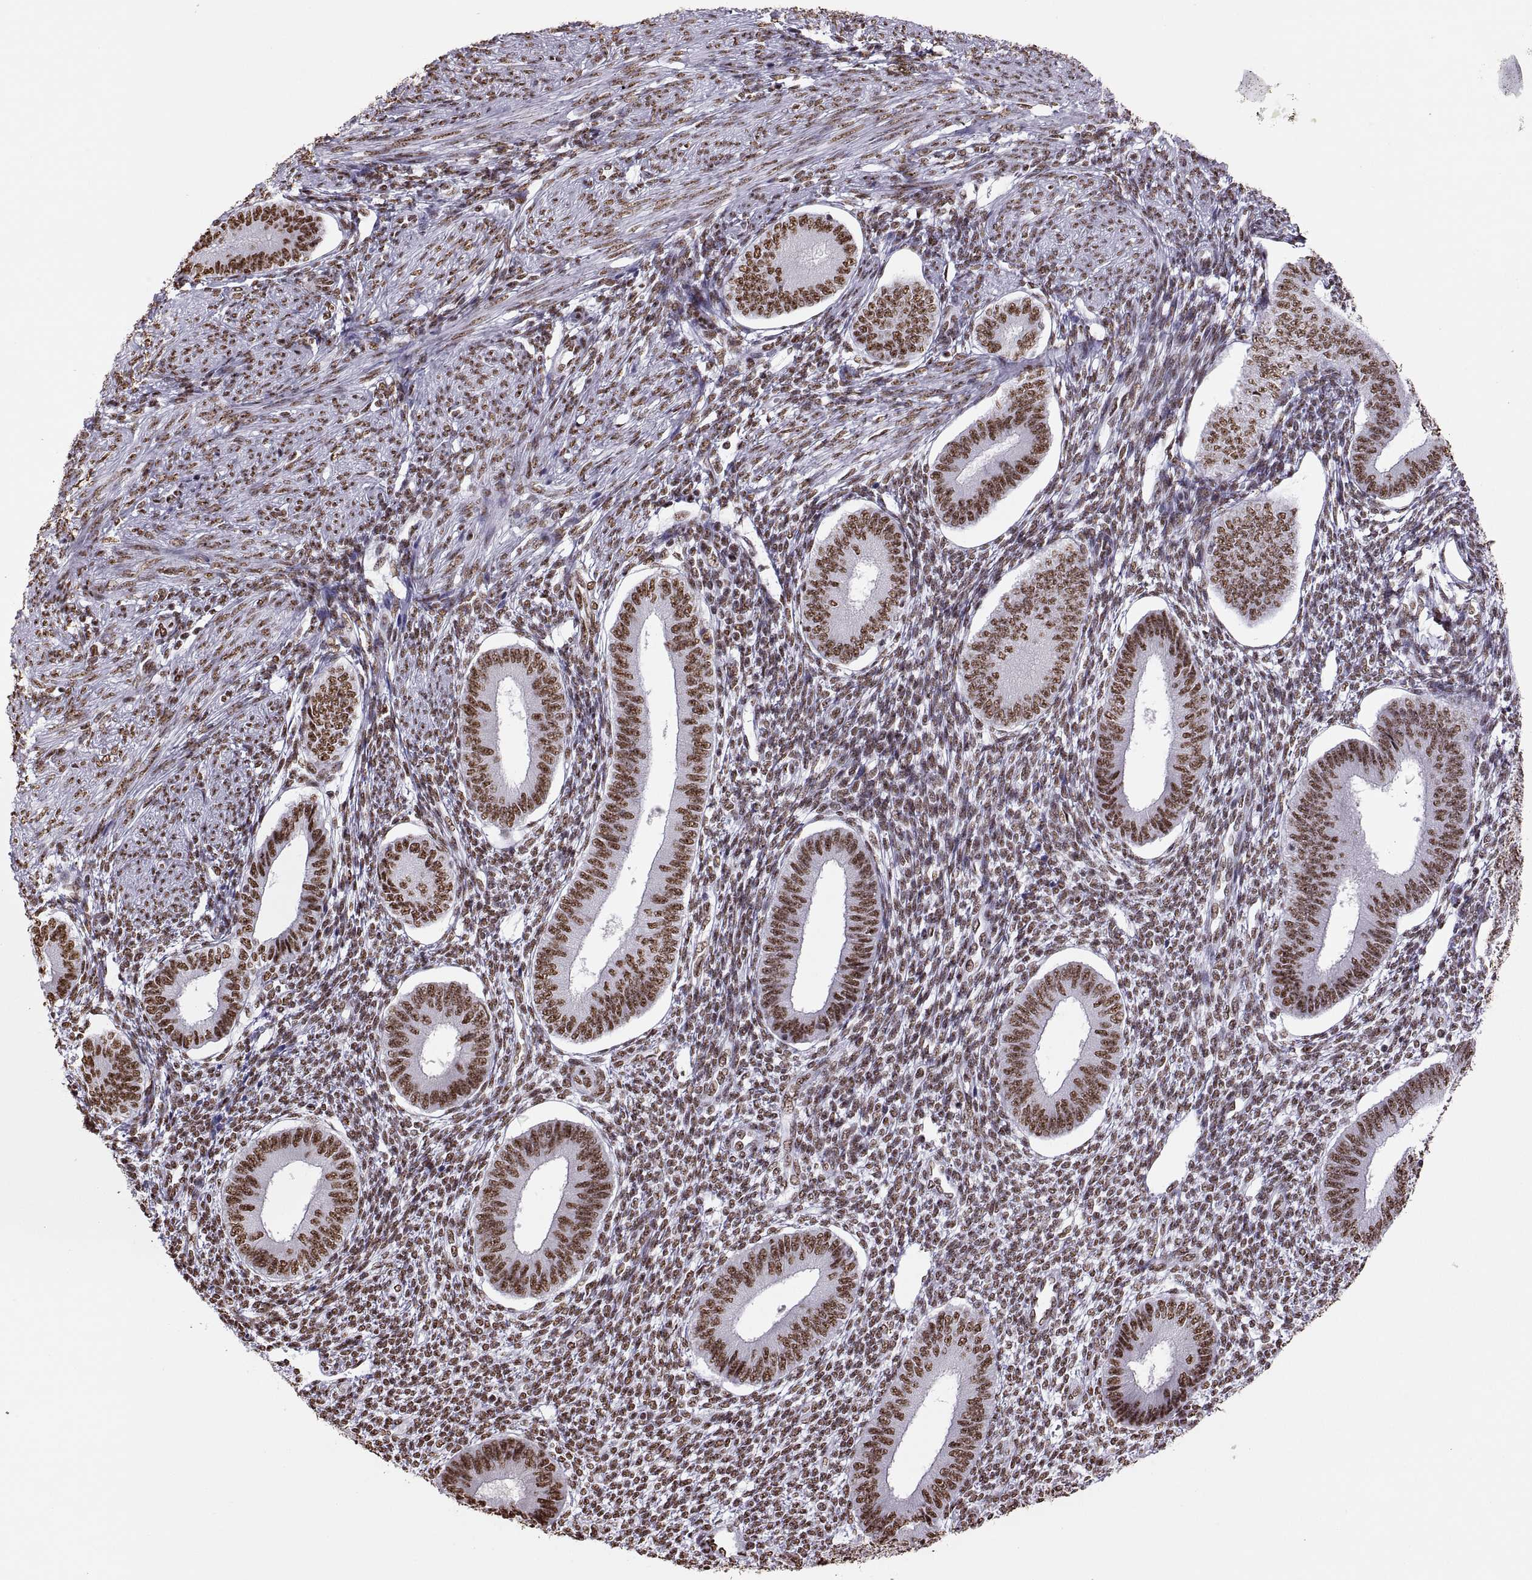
{"staining": {"intensity": "moderate", "quantity": ">75%", "location": "nuclear"}, "tissue": "endometrium", "cell_type": "Cells in endometrial stroma", "image_type": "normal", "snomed": [{"axis": "morphology", "description": "Normal tissue, NOS"}, {"axis": "topography", "description": "Endometrium"}], "caption": "High-power microscopy captured an IHC micrograph of unremarkable endometrium, revealing moderate nuclear staining in approximately >75% of cells in endometrial stroma.", "gene": "SNAI1", "patient": {"sex": "female", "age": 39}}